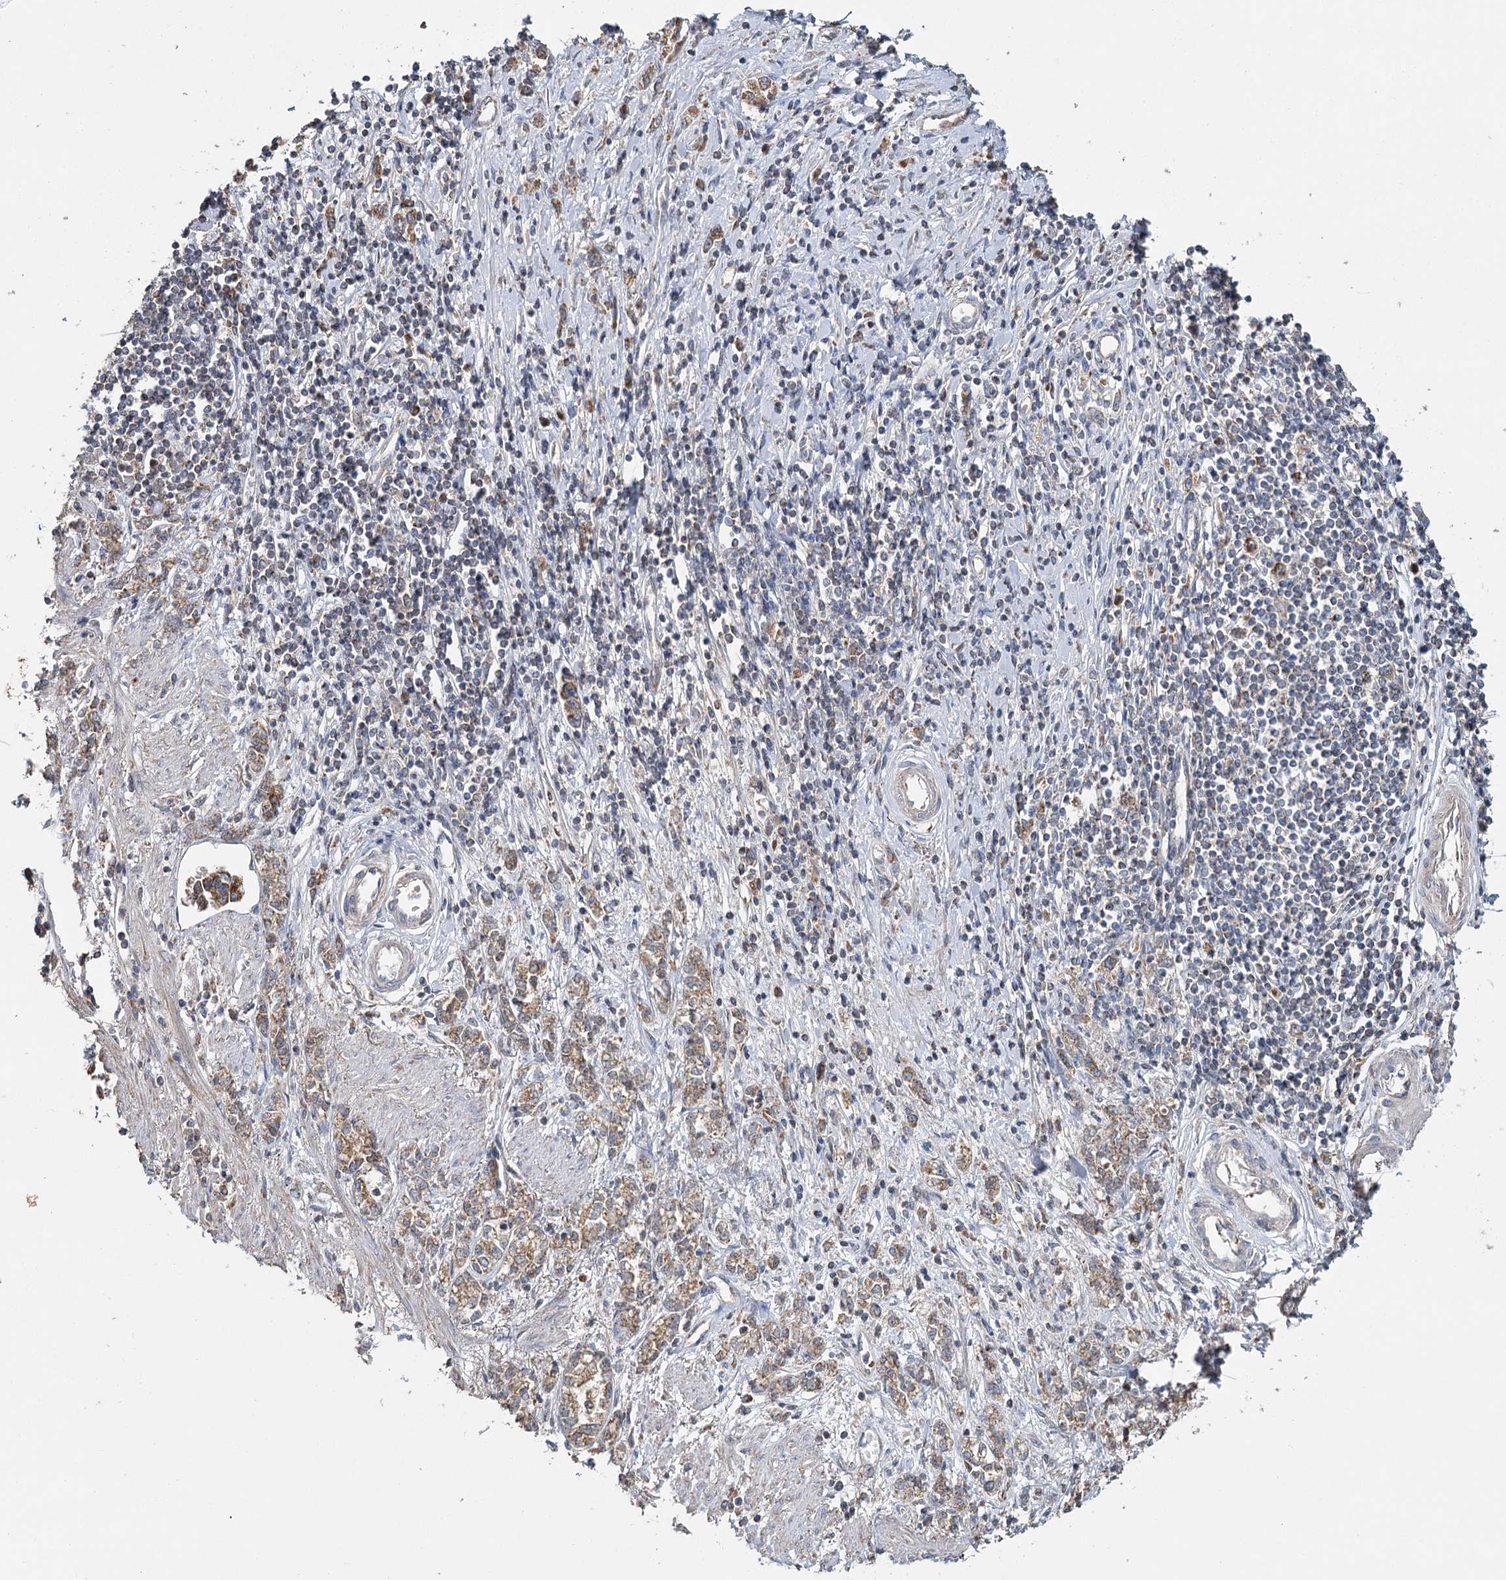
{"staining": {"intensity": "moderate", "quantity": ">75%", "location": "cytoplasmic/membranous"}, "tissue": "stomach cancer", "cell_type": "Tumor cells", "image_type": "cancer", "snomed": [{"axis": "morphology", "description": "Adenocarcinoma, NOS"}, {"axis": "topography", "description": "Stomach"}], "caption": "Brown immunohistochemical staining in human stomach adenocarcinoma exhibits moderate cytoplasmic/membranous staining in about >75% of tumor cells. Ihc stains the protein of interest in brown and the nuclei are stained blue.", "gene": "MRPL44", "patient": {"sex": "female", "age": 76}}